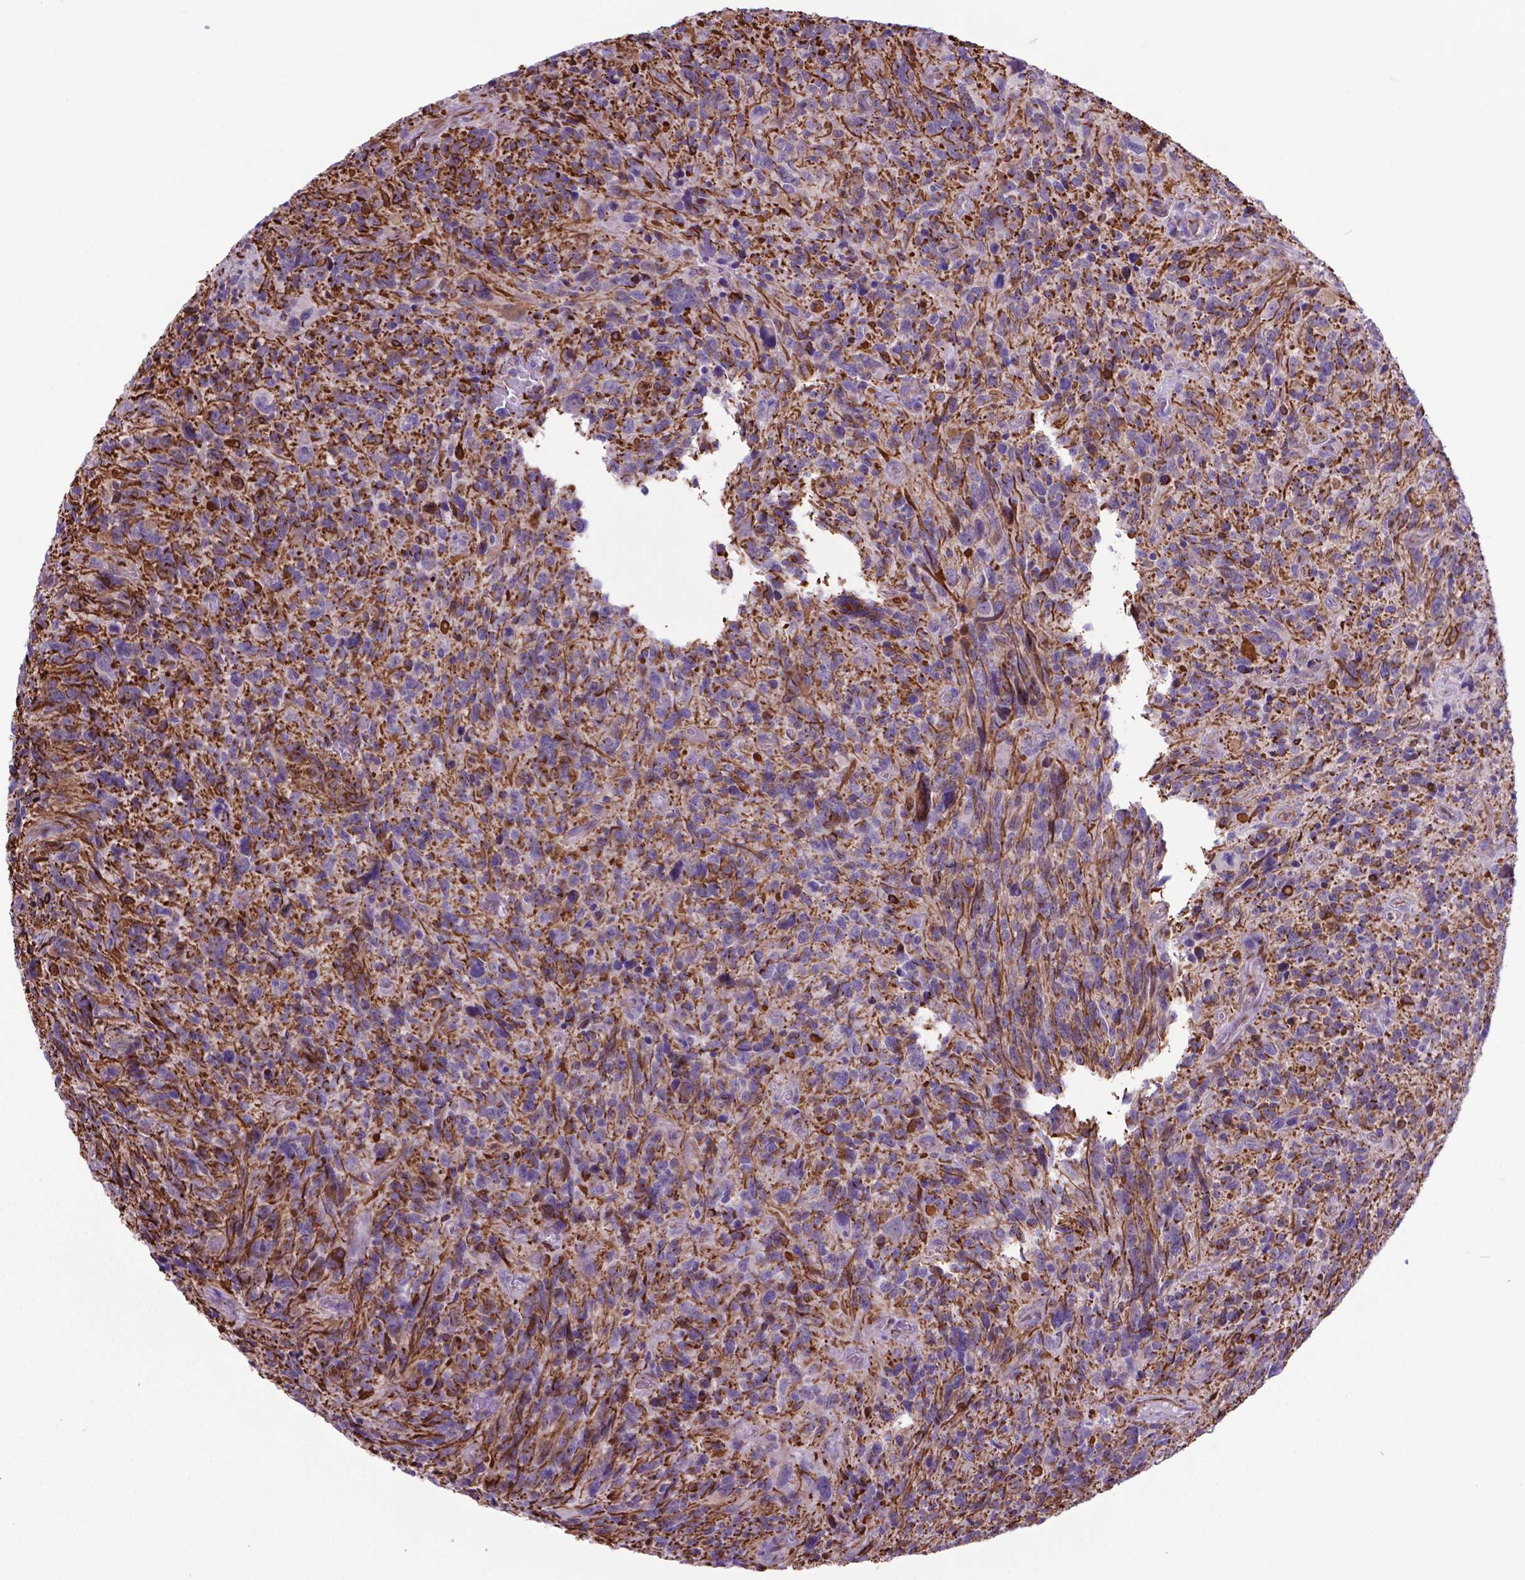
{"staining": {"intensity": "negative", "quantity": "none", "location": "none"}, "tissue": "glioma", "cell_type": "Tumor cells", "image_type": "cancer", "snomed": [{"axis": "morphology", "description": "Glioma, malignant, High grade"}, {"axis": "topography", "description": "Brain"}], "caption": "The IHC image has no significant positivity in tumor cells of glioma tissue.", "gene": "LZTR1", "patient": {"sex": "male", "age": 46}}